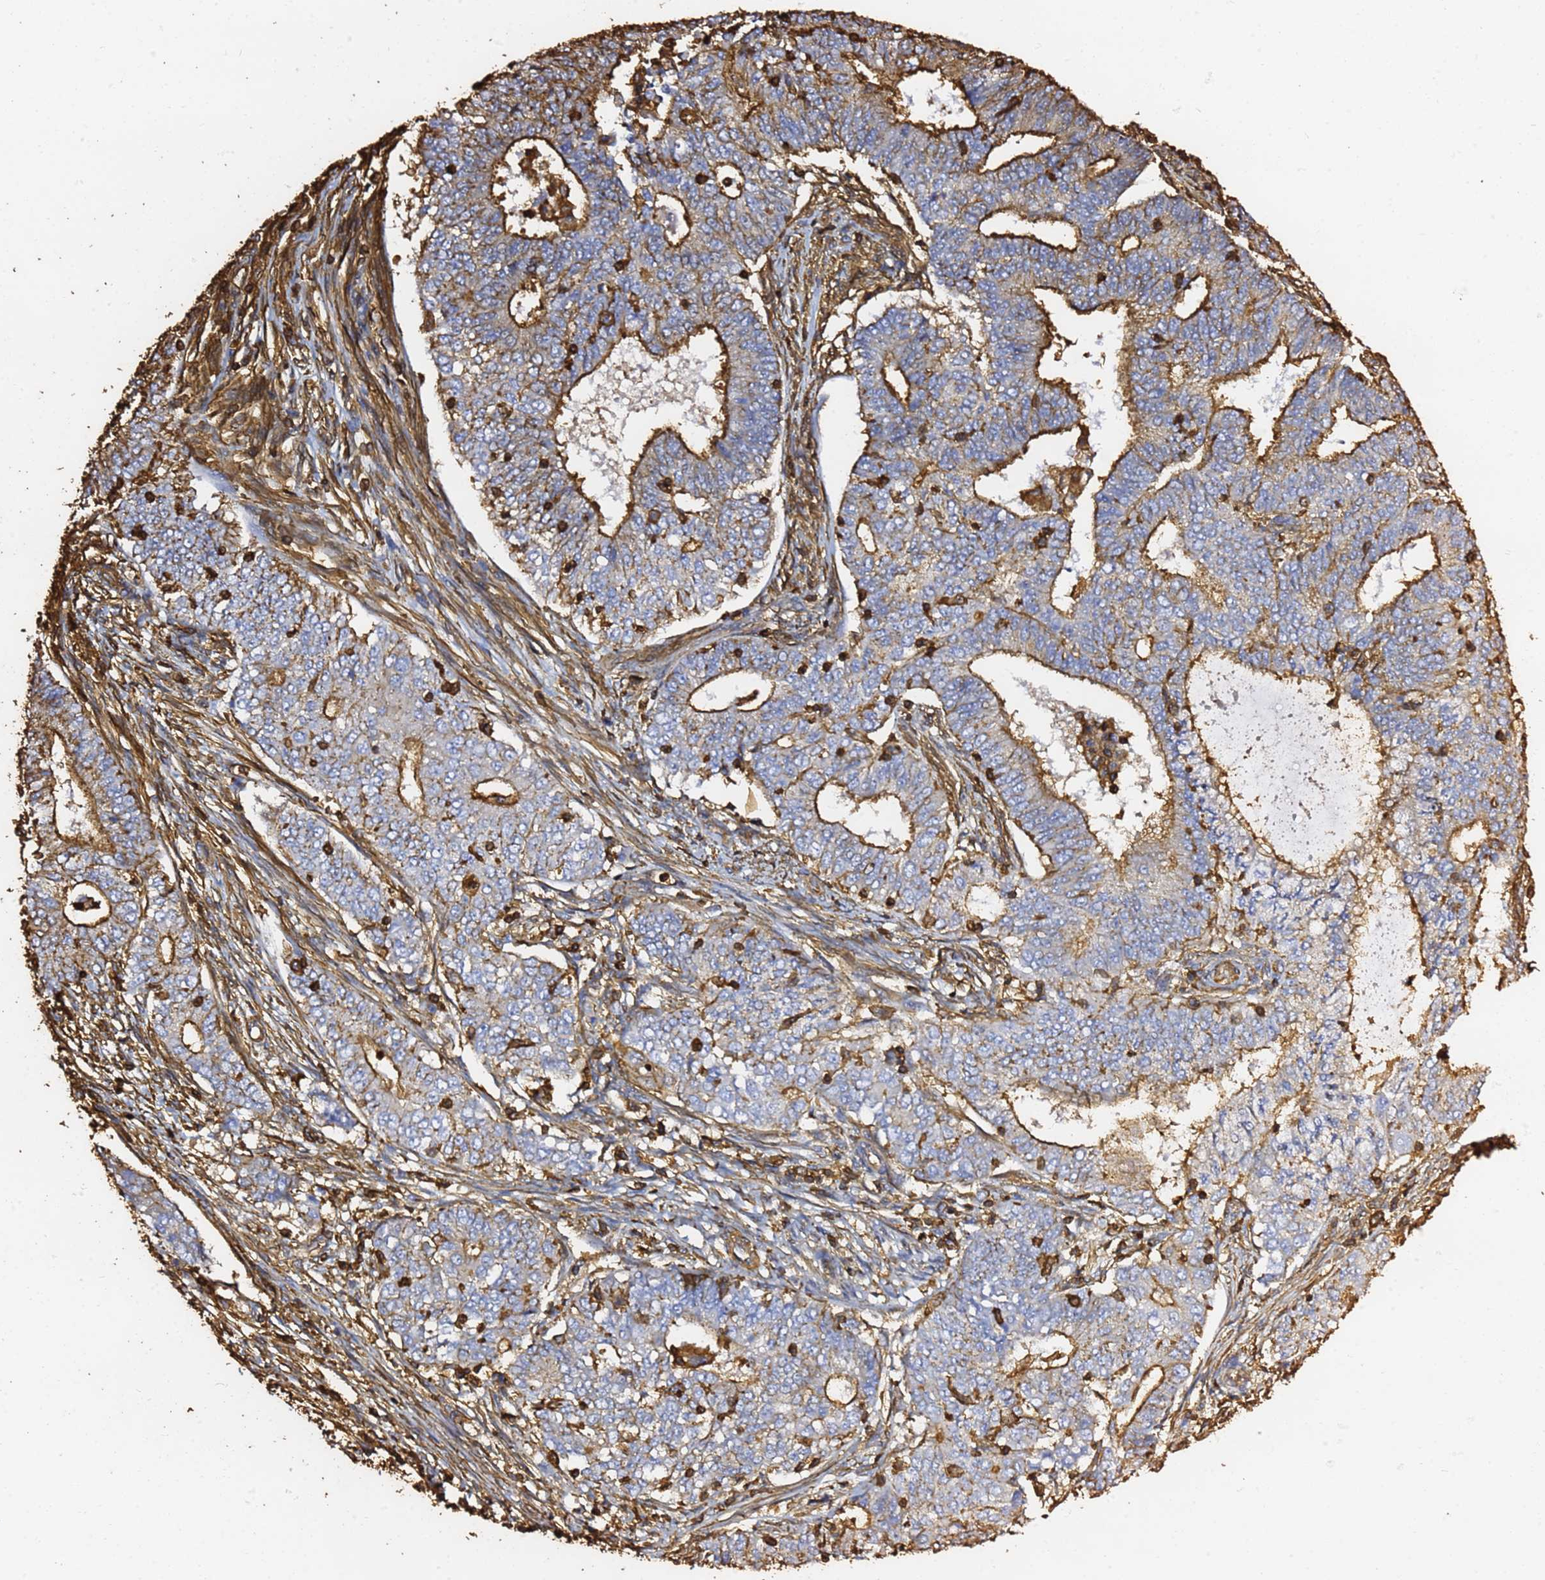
{"staining": {"intensity": "strong", "quantity": "25%-75%", "location": "cytoplasmic/membranous"}, "tissue": "endometrial cancer", "cell_type": "Tumor cells", "image_type": "cancer", "snomed": [{"axis": "morphology", "description": "Adenocarcinoma, NOS"}, {"axis": "topography", "description": "Endometrium"}], "caption": "DAB (3,3'-diaminobenzidine) immunohistochemical staining of human adenocarcinoma (endometrial) demonstrates strong cytoplasmic/membranous protein staining in about 25%-75% of tumor cells.", "gene": "ACTB", "patient": {"sex": "female", "age": 62}}